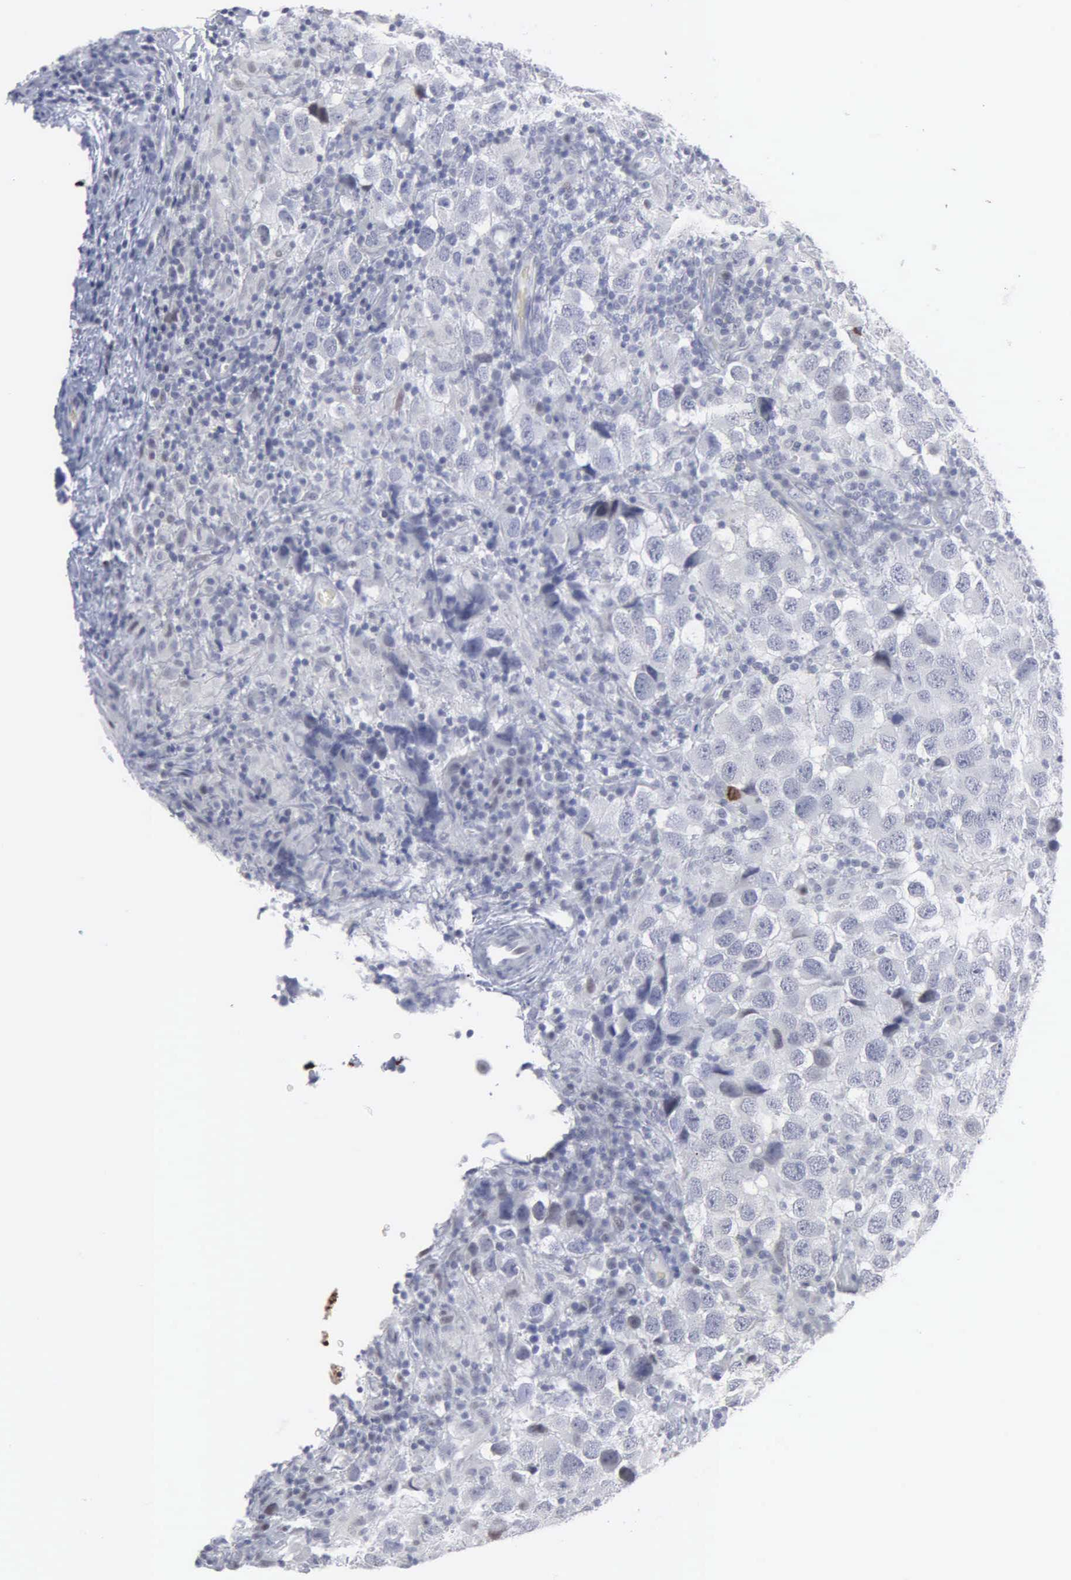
{"staining": {"intensity": "negative", "quantity": "none", "location": "none"}, "tissue": "testis cancer", "cell_type": "Tumor cells", "image_type": "cancer", "snomed": [{"axis": "morphology", "description": "Carcinoma, Embryonal, NOS"}, {"axis": "topography", "description": "Testis"}], "caption": "Immunohistochemical staining of human testis embryonal carcinoma reveals no significant expression in tumor cells.", "gene": "SPIN3", "patient": {"sex": "male", "age": 21}}